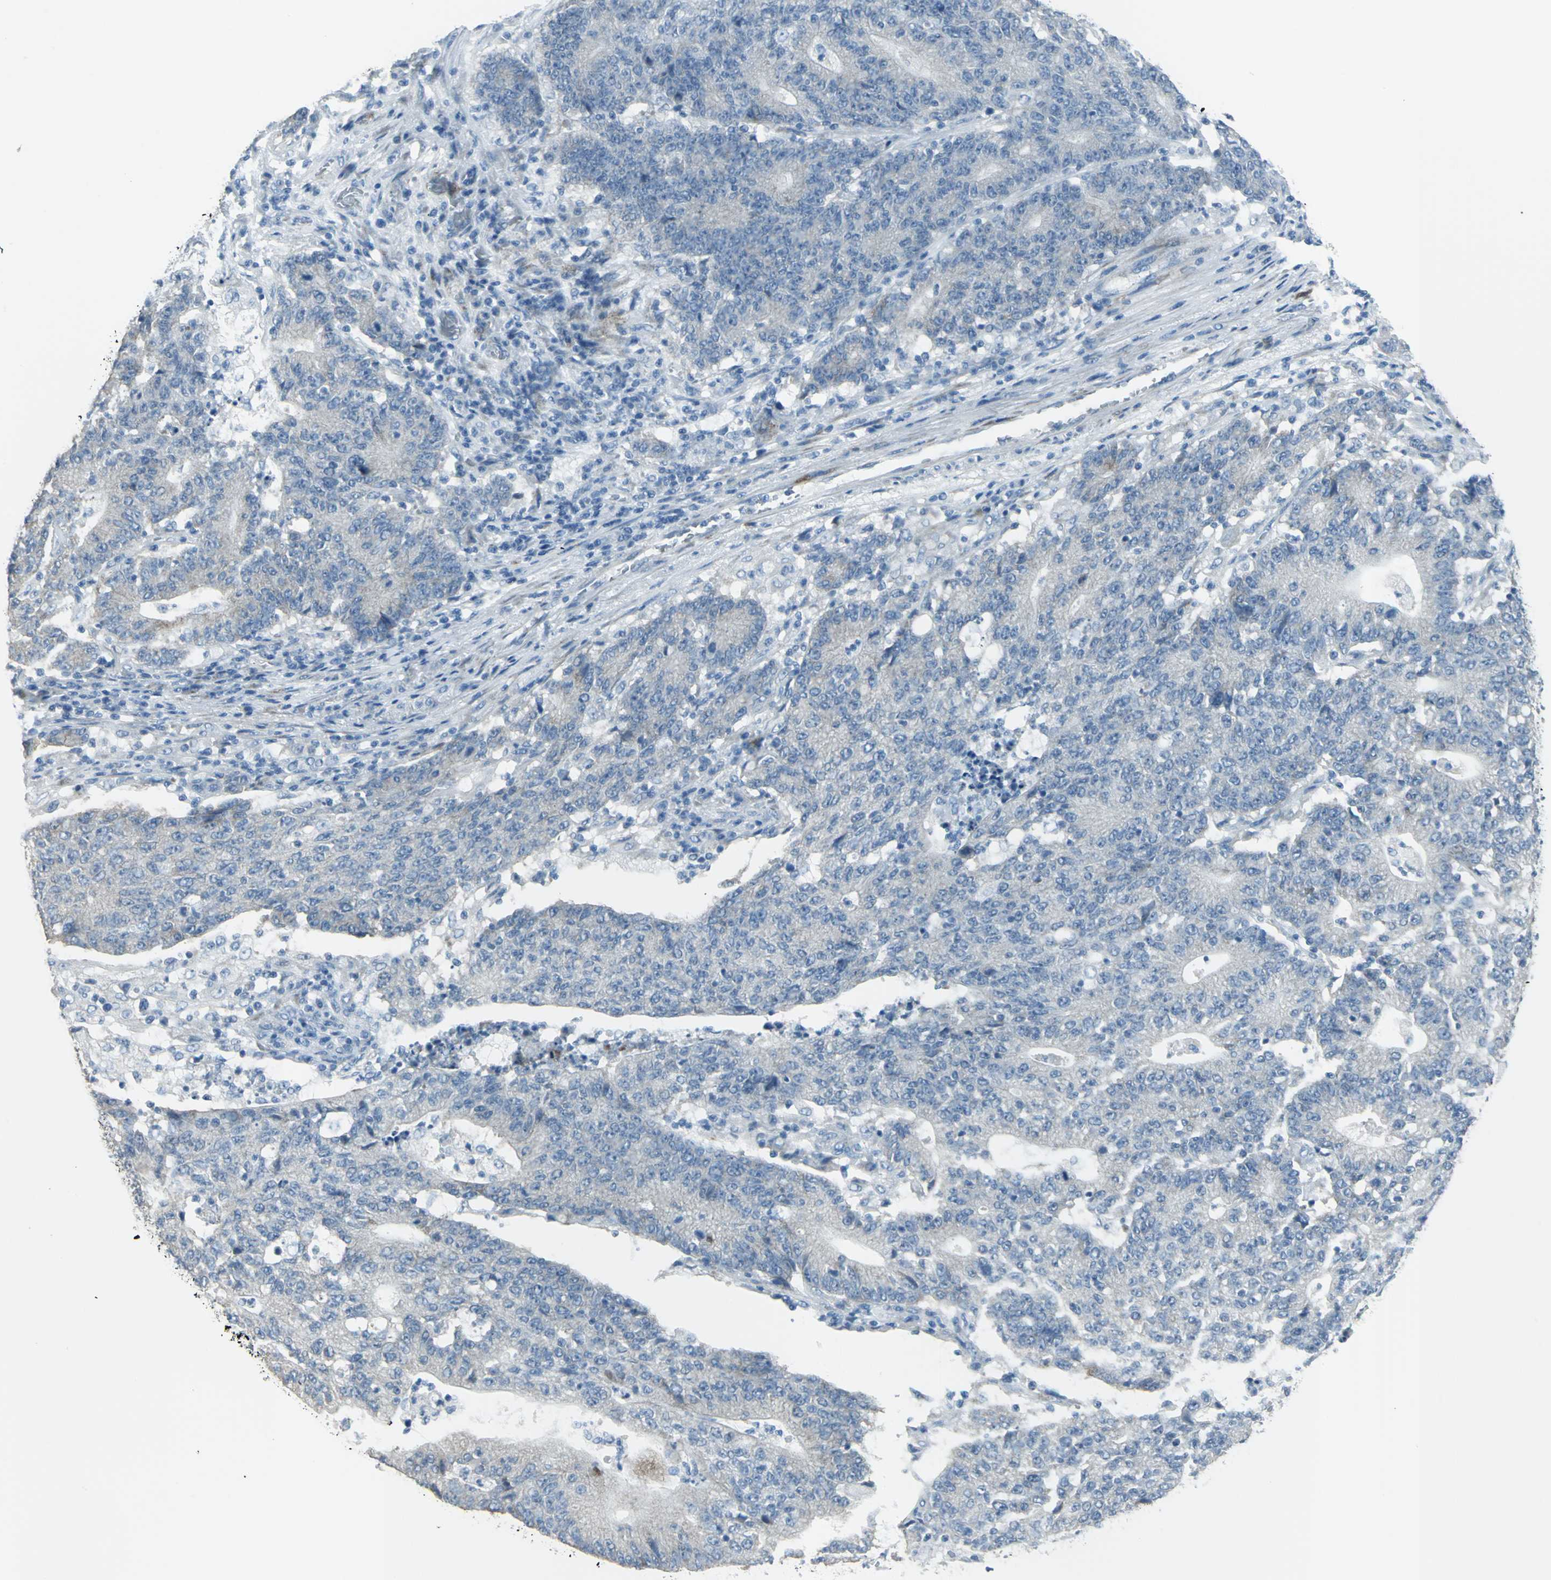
{"staining": {"intensity": "moderate", "quantity": "<25%", "location": "cytoplasmic/membranous"}, "tissue": "colorectal cancer", "cell_type": "Tumor cells", "image_type": "cancer", "snomed": [{"axis": "morphology", "description": "Normal tissue, NOS"}, {"axis": "morphology", "description": "Adenocarcinoma, NOS"}, {"axis": "topography", "description": "Colon"}], "caption": "Tumor cells show low levels of moderate cytoplasmic/membranous staining in approximately <25% of cells in human colorectal adenocarcinoma. (brown staining indicates protein expression, while blue staining denotes nuclei).", "gene": "DNAI2", "patient": {"sex": "female", "age": 75}}